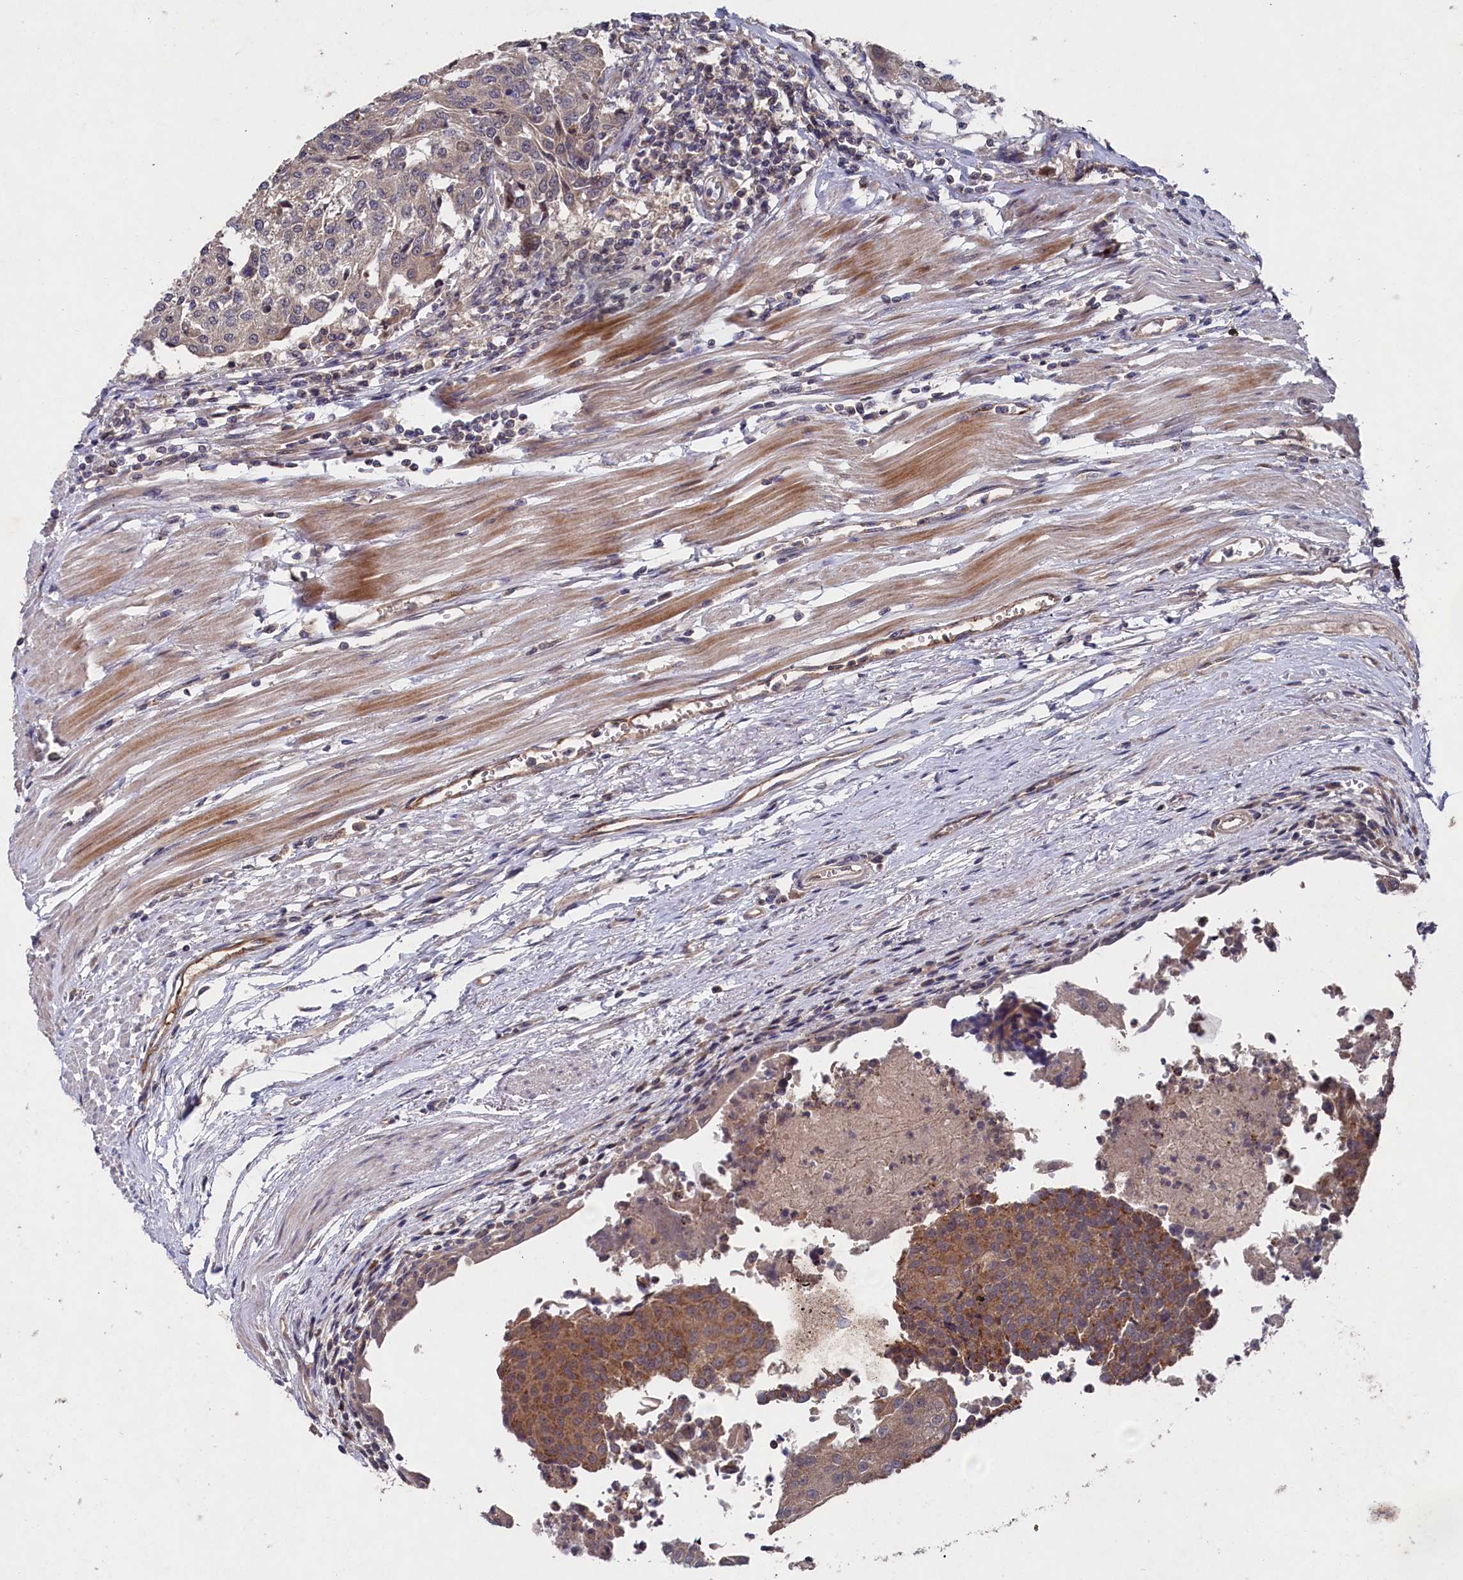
{"staining": {"intensity": "moderate", "quantity": "25%-75%", "location": "cytoplasmic/membranous"}, "tissue": "urothelial cancer", "cell_type": "Tumor cells", "image_type": "cancer", "snomed": [{"axis": "morphology", "description": "Urothelial carcinoma, High grade"}, {"axis": "topography", "description": "Urinary bladder"}], "caption": "This image exhibits urothelial carcinoma (high-grade) stained with immunohistochemistry to label a protein in brown. The cytoplasmic/membranous of tumor cells show moderate positivity for the protein. Nuclei are counter-stained blue.", "gene": "SUPV3L1", "patient": {"sex": "female", "age": 85}}